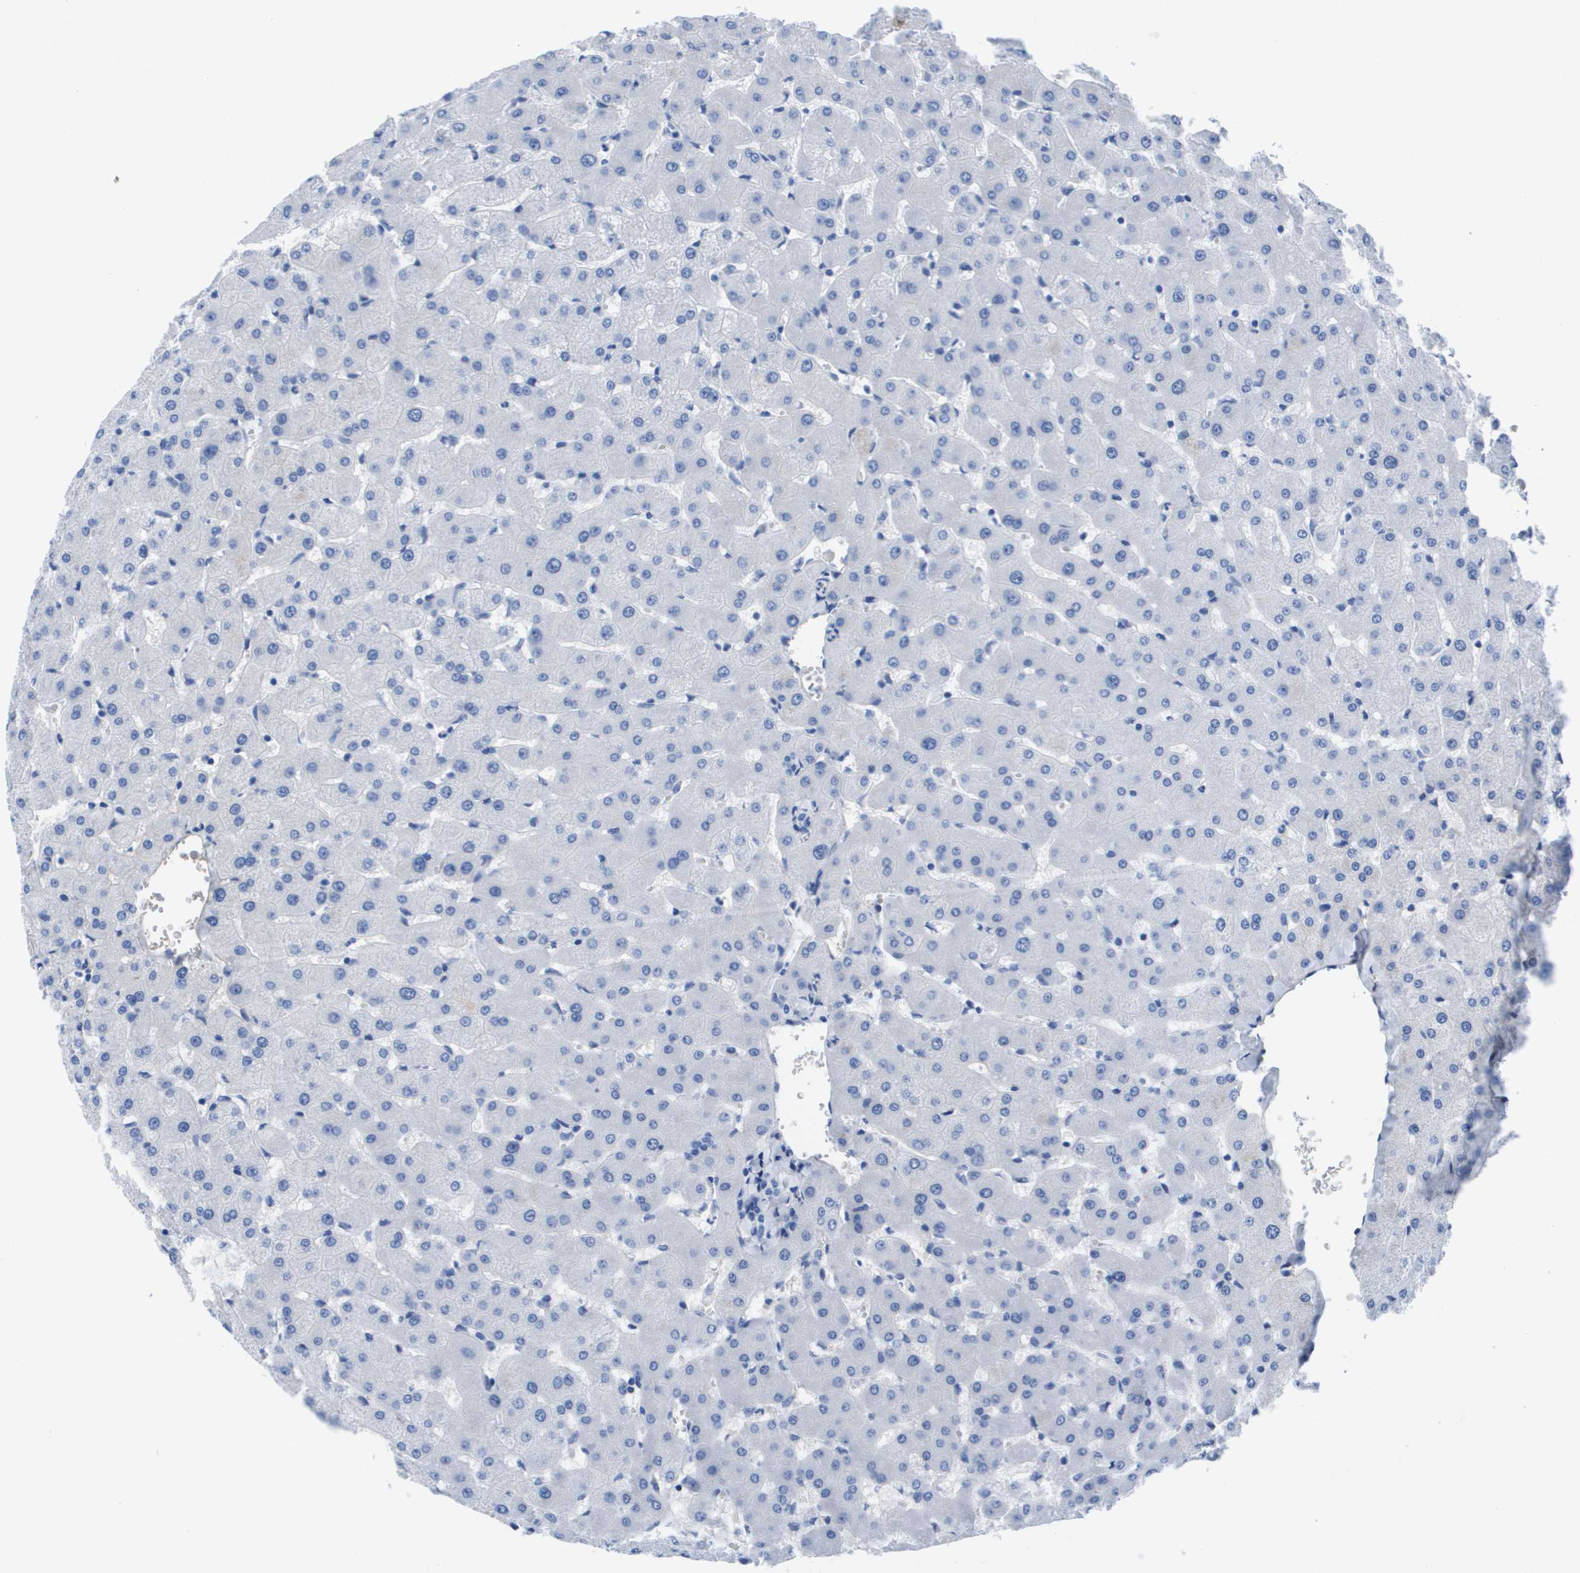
{"staining": {"intensity": "negative", "quantity": "none", "location": "none"}, "tissue": "liver", "cell_type": "Cholangiocytes", "image_type": "normal", "snomed": [{"axis": "morphology", "description": "Normal tissue, NOS"}, {"axis": "topography", "description": "Liver"}], "caption": "The immunohistochemistry (IHC) photomicrograph has no significant expression in cholangiocytes of liver.", "gene": "APOA1", "patient": {"sex": "female", "age": 63}}